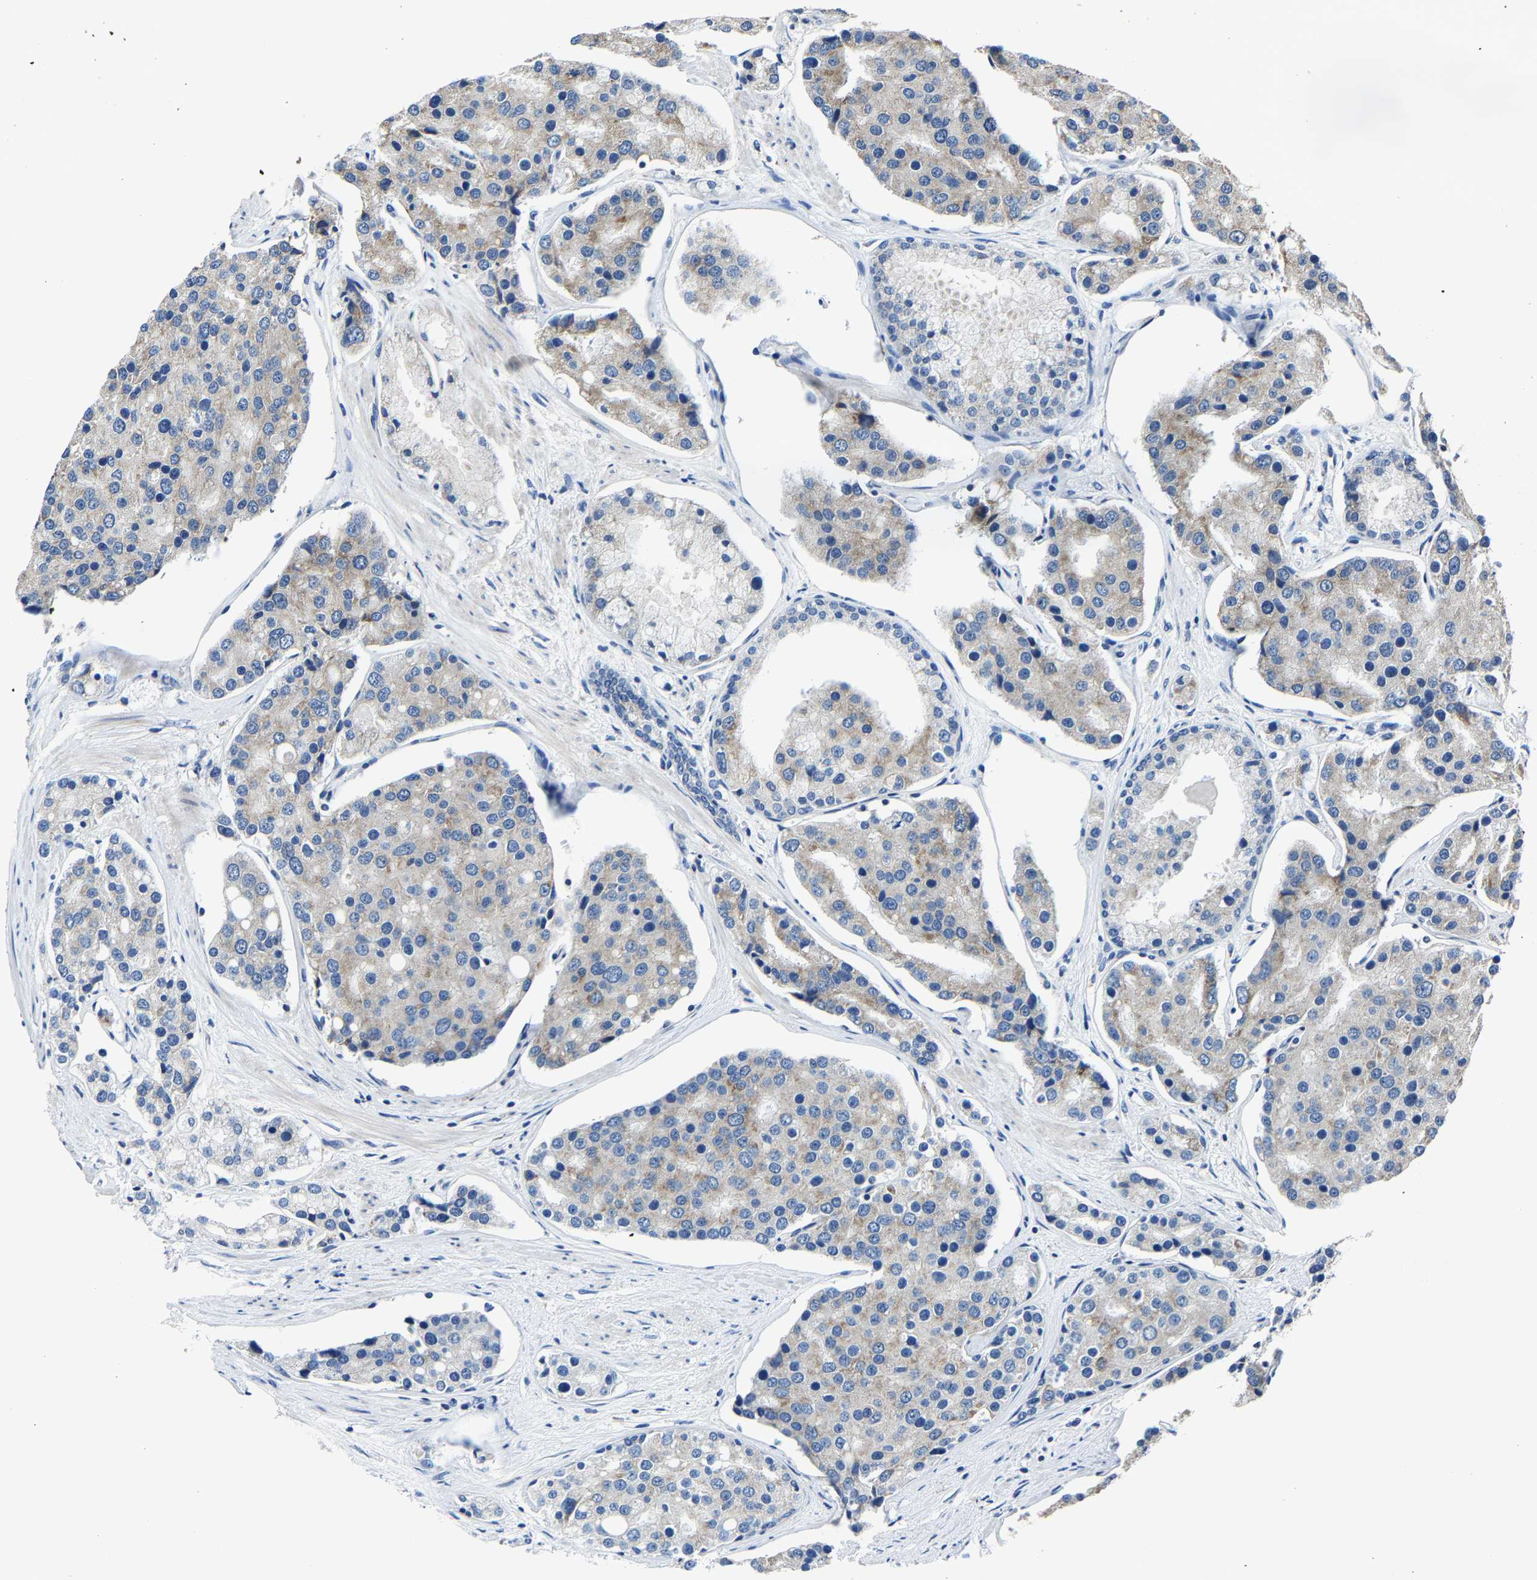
{"staining": {"intensity": "moderate", "quantity": ">75%", "location": "cytoplasmic/membranous"}, "tissue": "prostate cancer", "cell_type": "Tumor cells", "image_type": "cancer", "snomed": [{"axis": "morphology", "description": "Adenocarcinoma, High grade"}, {"axis": "topography", "description": "Prostate"}], "caption": "Protein staining demonstrates moderate cytoplasmic/membranous expression in about >75% of tumor cells in prostate cancer (adenocarcinoma (high-grade)).", "gene": "AGK", "patient": {"sex": "male", "age": 50}}